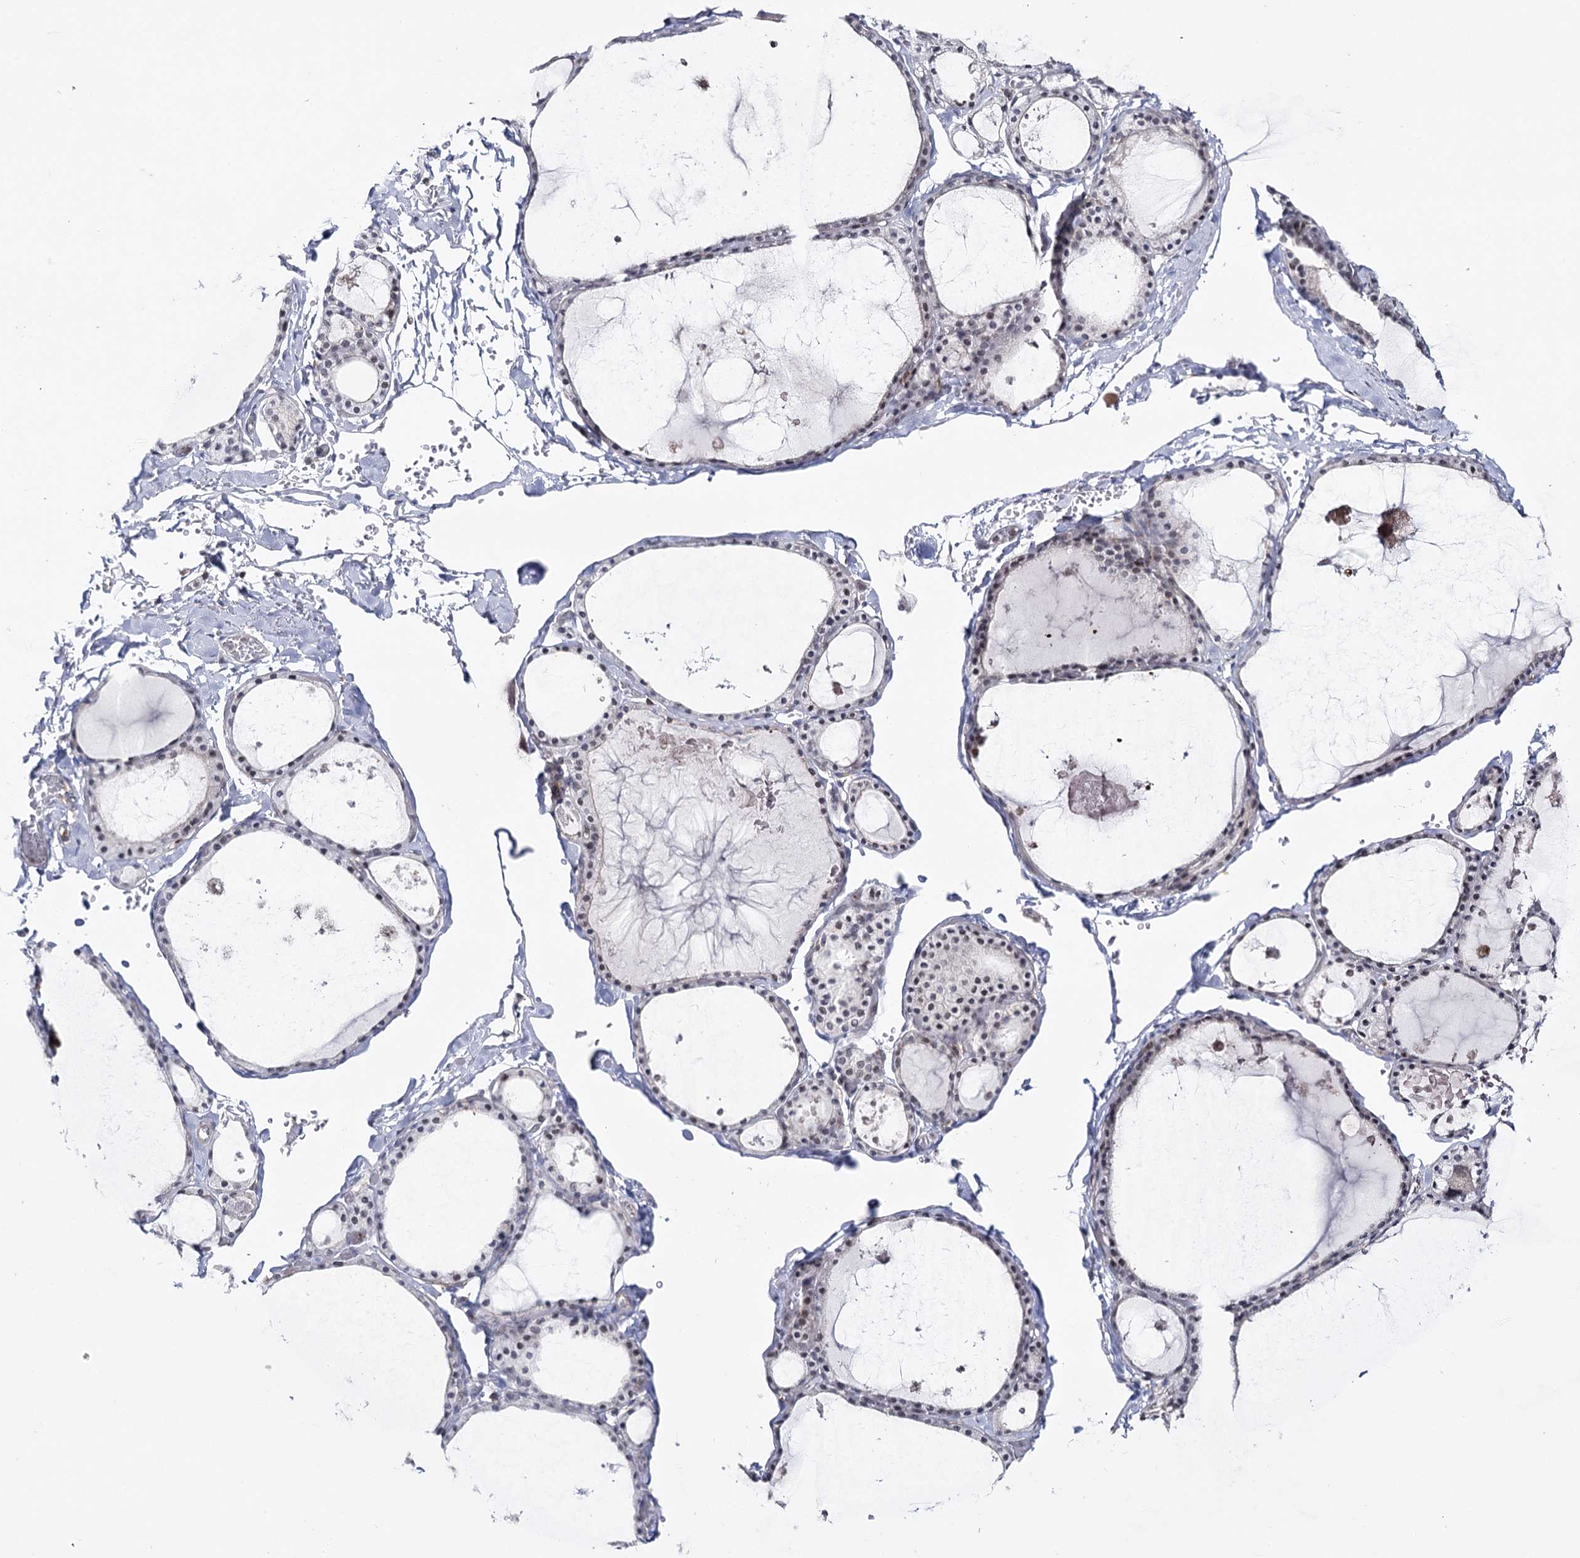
{"staining": {"intensity": "negative", "quantity": "none", "location": "none"}, "tissue": "thyroid gland", "cell_type": "Glandular cells", "image_type": "normal", "snomed": [{"axis": "morphology", "description": "Normal tissue, NOS"}, {"axis": "topography", "description": "Thyroid gland"}], "caption": "This is a photomicrograph of IHC staining of benign thyroid gland, which shows no staining in glandular cells.", "gene": "ZC3H8", "patient": {"sex": "male", "age": 56}}